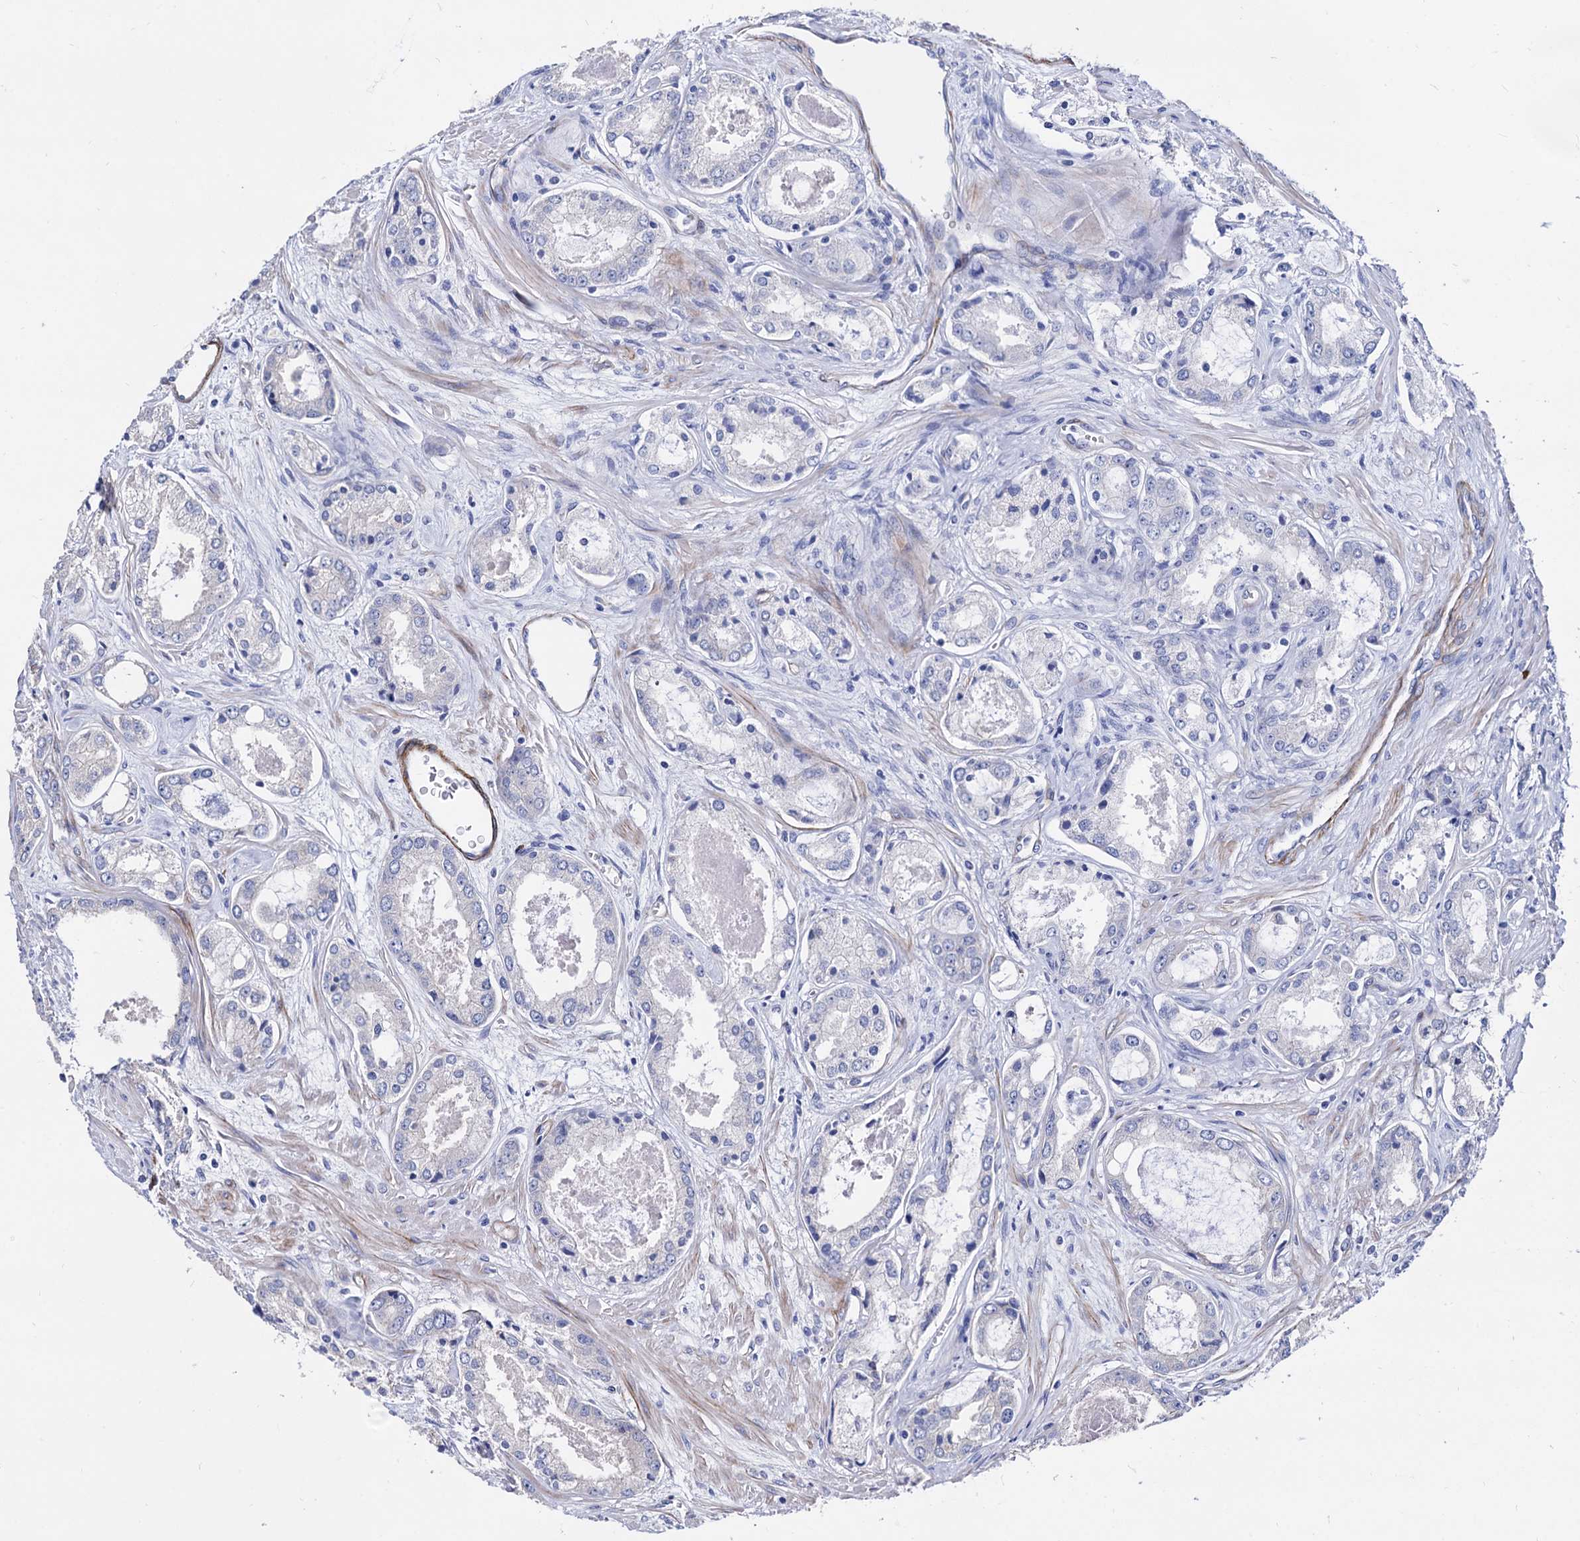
{"staining": {"intensity": "negative", "quantity": "none", "location": "none"}, "tissue": "prostate cancer", "cell_type": "Tumor cells", "image_type": "cancer", "snomed": [{"axis": "morphology", "description": "Adenocarcinoma, Low grade"}, {"axis": "topography", "description": "Prostate"}], "caption": "This is an immunohistochemistry photomicrograph of human prostate cancer (adenocarcinoma (low-grade)). There is no expression in tumor cells.", "gene": "WDR11", "patient": {"sex": "male", "age": 68}}